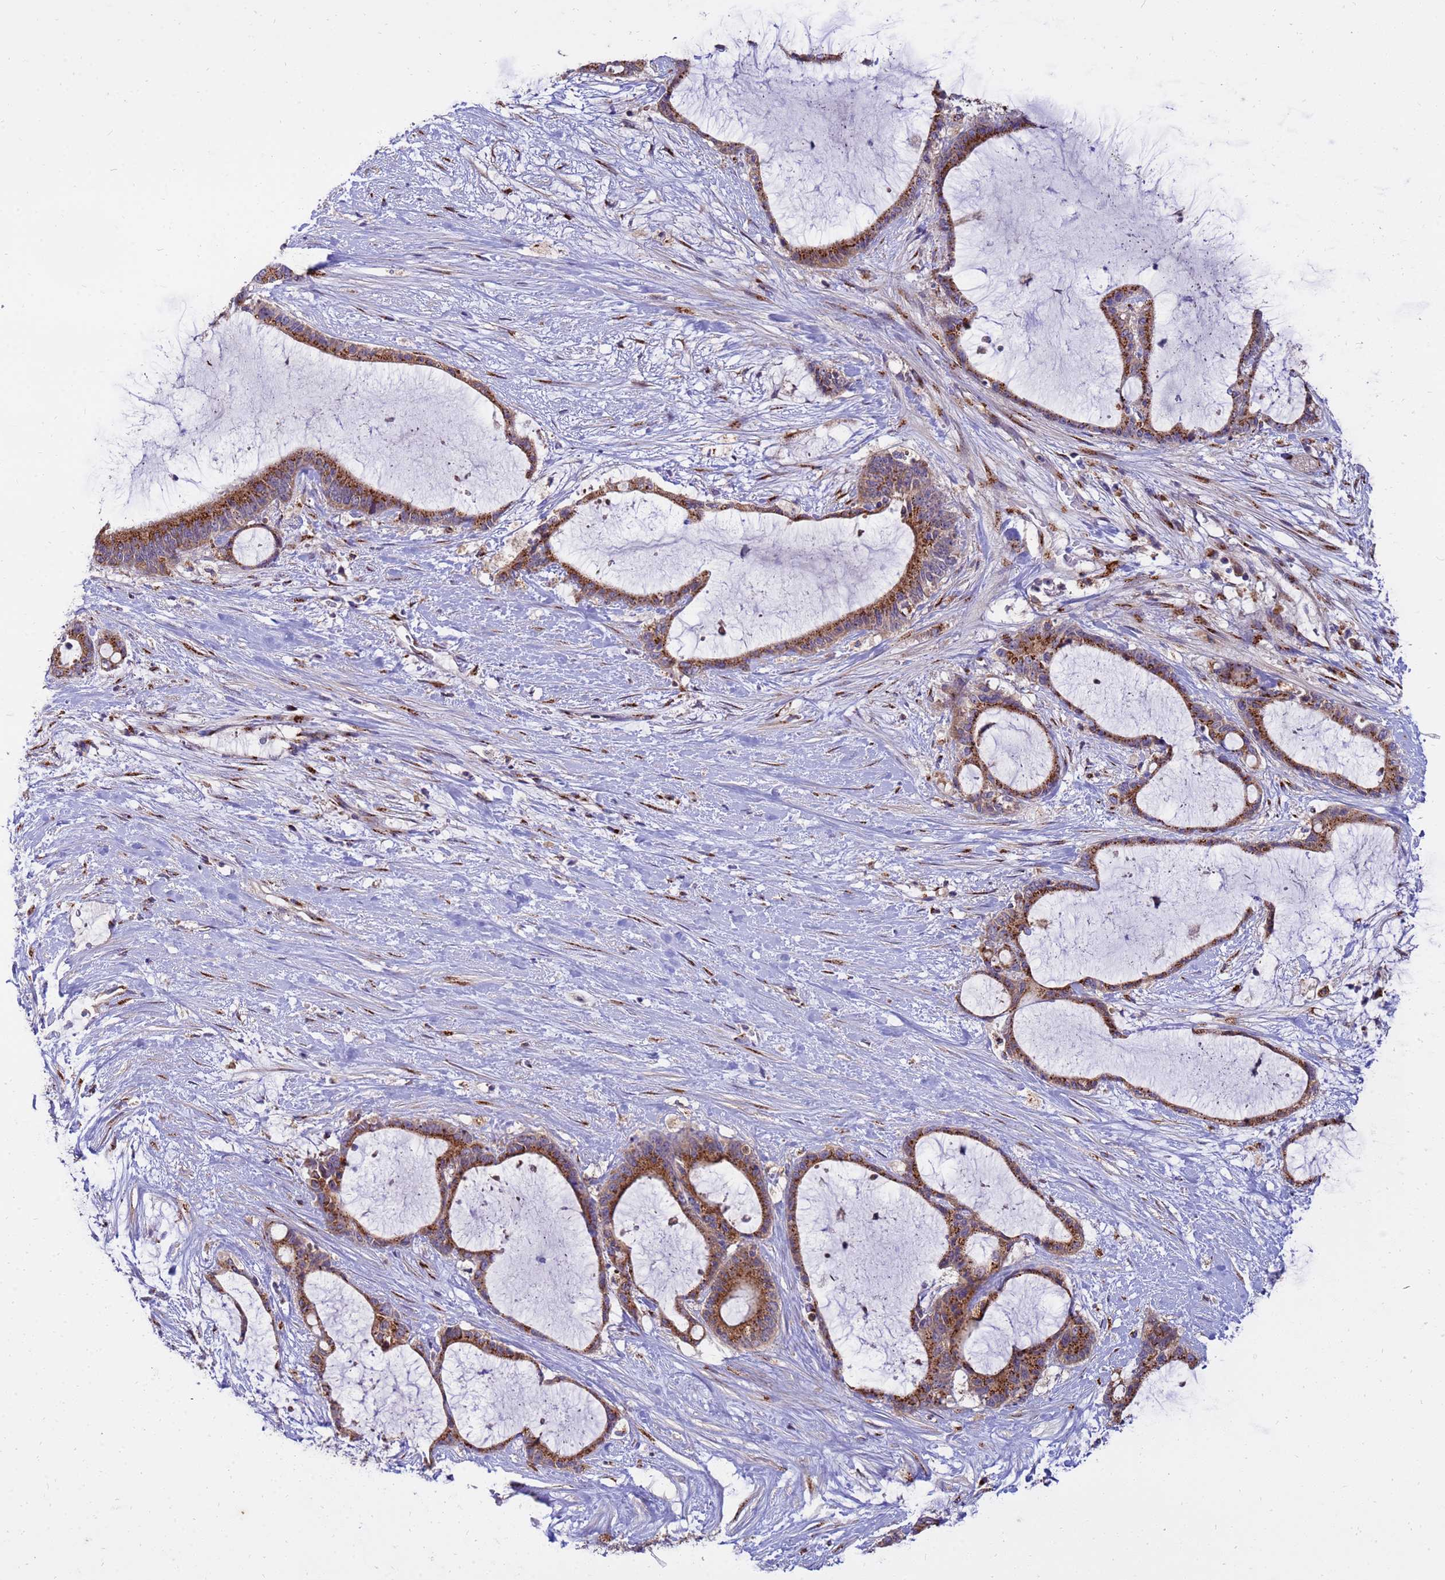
{"staining": {"intensity": "strong", "quantity": ">75%", "location": "cytoplasmic/membranous"}, "tissue": "liver cancer", "cell_type": "Tumor cells", "image_type": "cancer", "snomed": [{"axis": "morphology", "description": "Normal tissue, NOS"}, {"axis": "morphology", "description": "Cholangiocarcinoma"}, {"axis": "topography", "description": "Liver"}, {"axis": "topography", "description": "Peripheral nerve tissue"}], "caption": "High-power microscopy captured an immunohistochemistry image of liver cancer (cholangiocarcinoma), revealing strong cytoplasmic/membranous expression in approximately >75% of tumor cells. (brown staining indicates protein expression, while blue staining denotes nuclei).", "gene": "HPS3", "patient": {"sex": "female", "age": 73}}